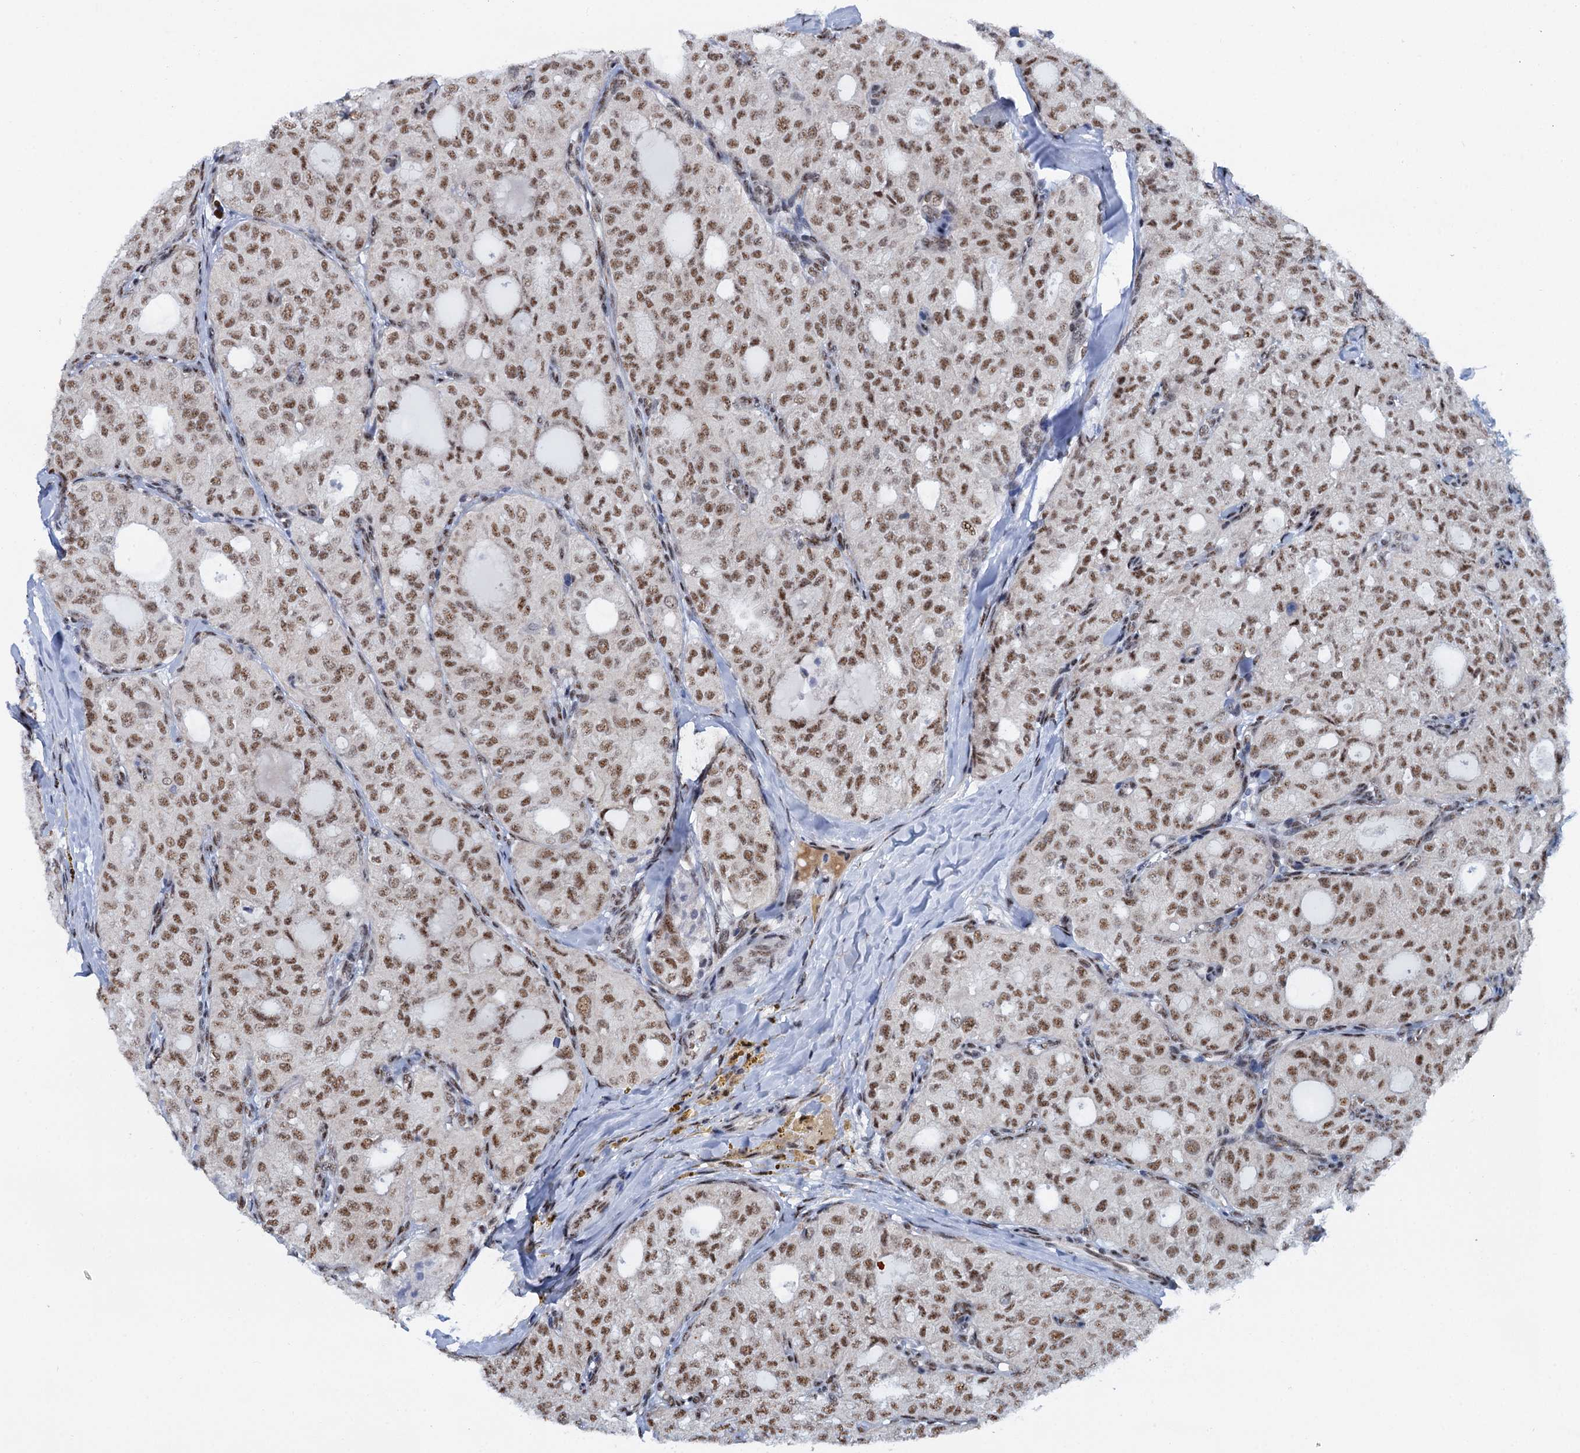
{"staining": {"intensity": "moderate", "quantity": ">75%", "location": "nuclear"}, "tissue": "thyroid cancer", "cell_type": "Tumor cells", "image_type": "cancer", "snomed": [{"axis": "morphology", "description": "Follicular adenoma carcinoma, NOS"}, {"axis": "topography", "description": "Thyroid gland"}], "caption": "The photomicrograph exhibits staining of thyroid cancer, revealing moderate nuclear protein staining (brown color) within tumor cells. Immunohistochemistry stains the protein in brown and the nuclei are stained blue.", "gene": "SREK1", "patient": {"sex": "male", "age": 75}}